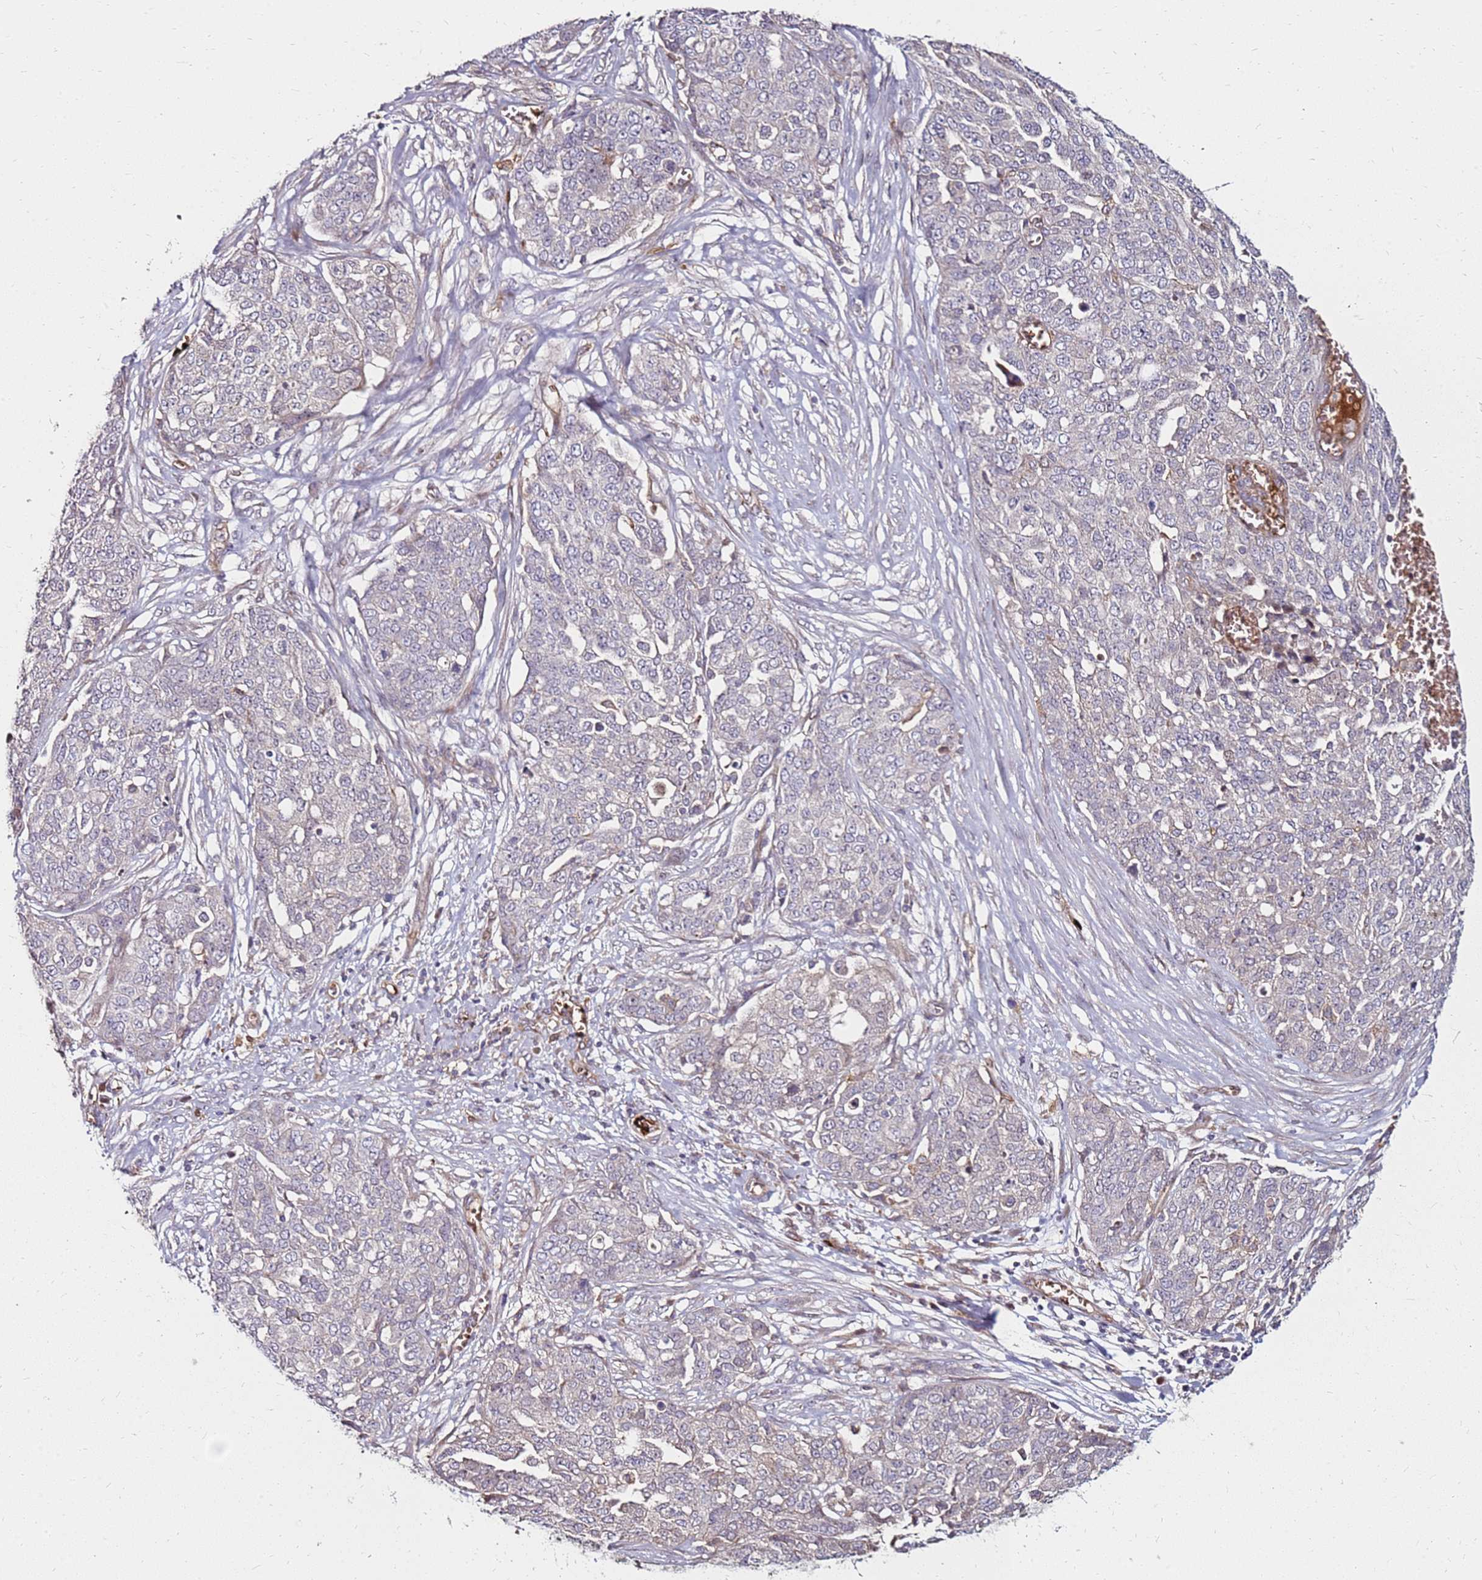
{"staining": {"intensity": "negative", "quantity": "none", "location": "none"}, "tissue": "ovarian cancer", "cell_type": "Tumor cells", "image_type": "cancer", "snomed": [{"axis": "morphology", "description": "Cystadenocarcinoma, serous, NOS"}, {"axis": "topography", "description": "Soft tissue"}, {"axis": "topography", "description": "Ovary"}], "caption": "This histopathology image is of ovarian cancer (serous cystadenocarcinoma) stained with immunohistochemistry (IHC) to label a protein in brown with the nuclei are counter-stained blue. There is no positivity in tumor cells.", "gene": "RNF11", "patient": {"sex": "female", "age": 57}}